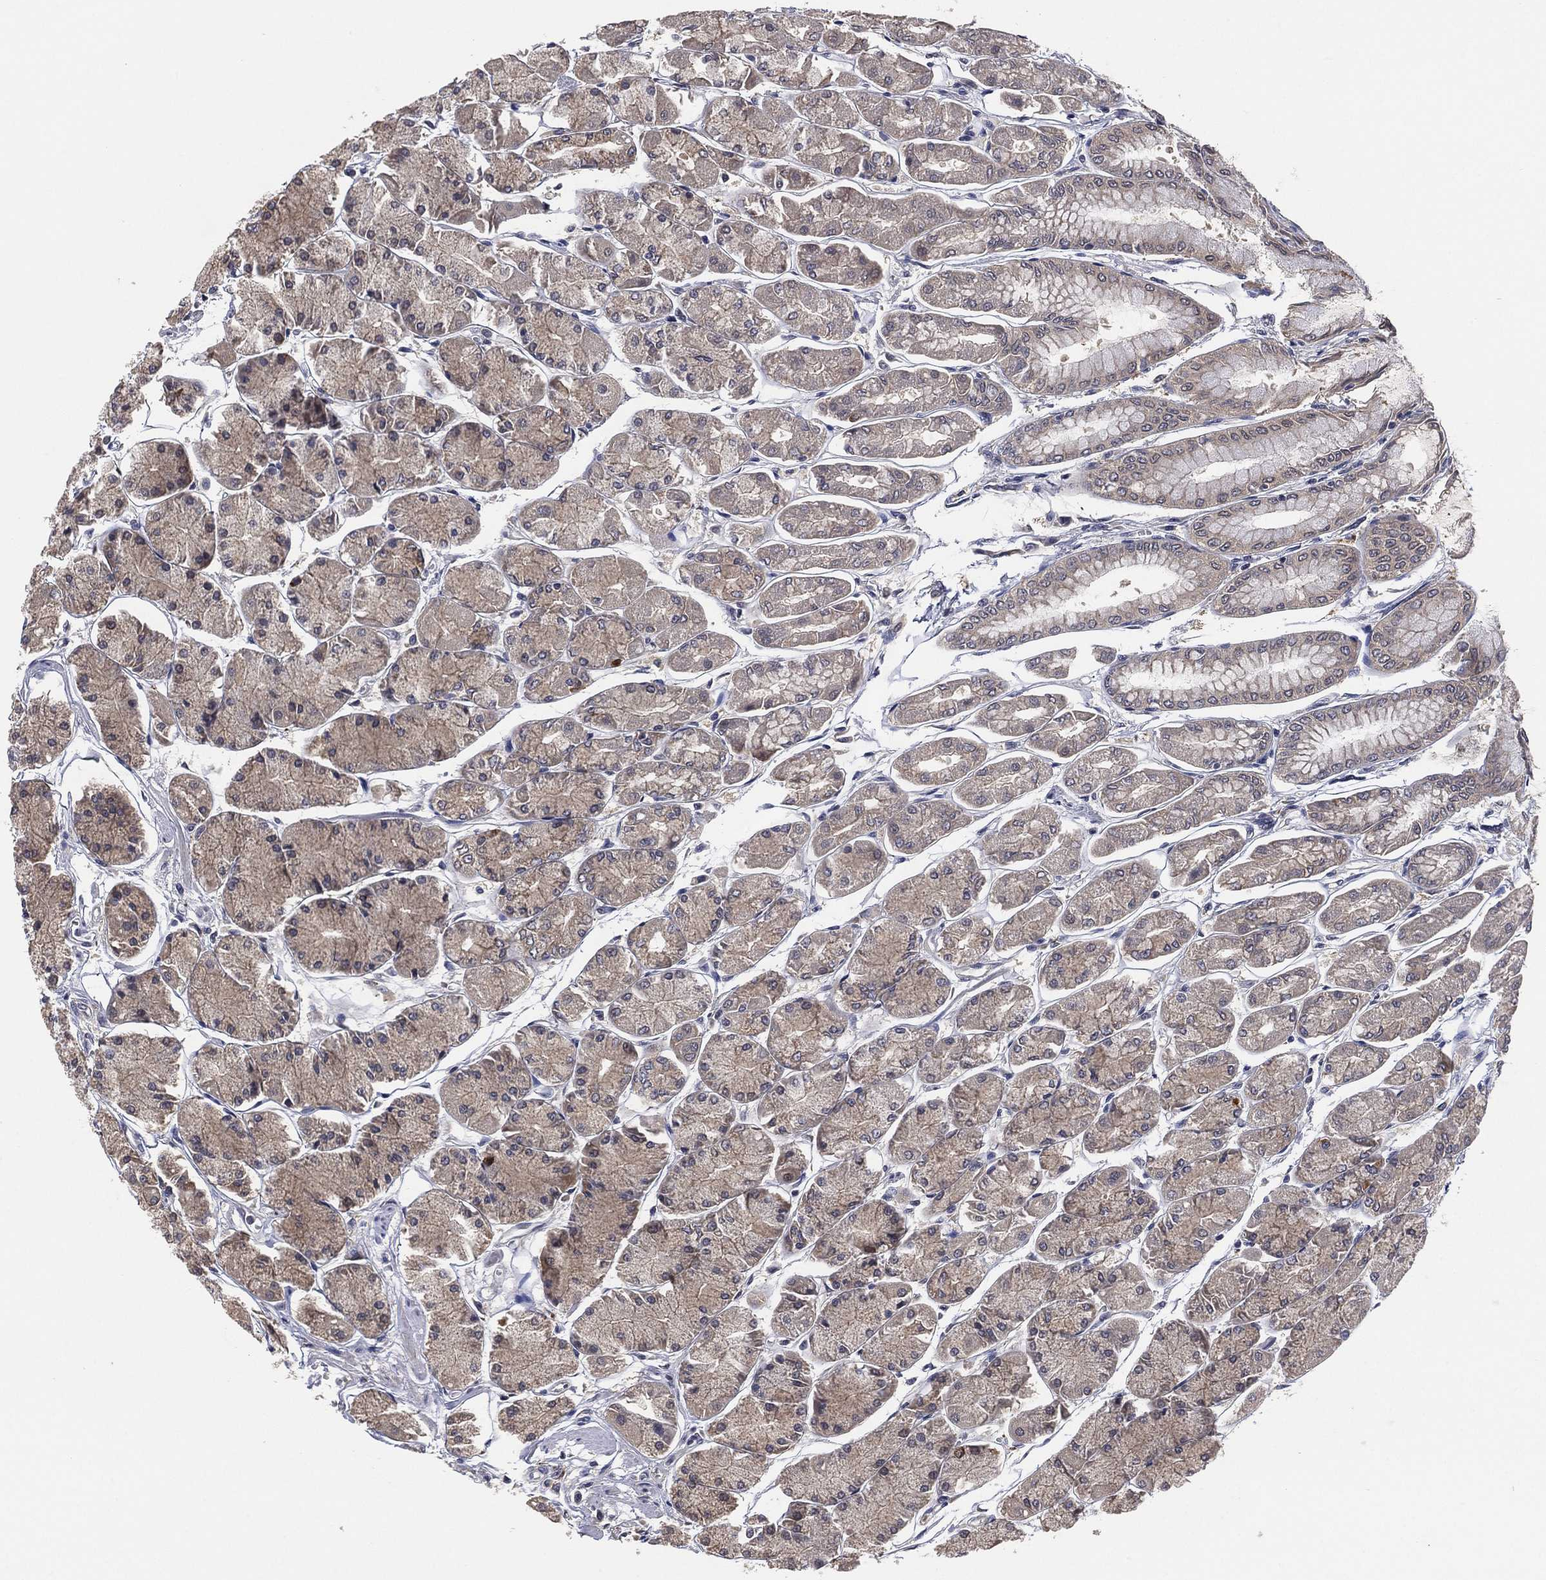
{"staining": {"intensity": "weak", "quantity": "25%-75%", "location": "cytoplasmic/membranous"}, "tissue": "stomach", "cell_type": "Glandular cells", "image_type": "normal", "snomed": [{"axis": "morphology", "description": "Normal tissue, NOS"}, {"axis": "topography", "description": "Stomach, upper"}], "caption": "IHC micrograph of benign stomach stained for a protein (brown), which reveals low levels of weak cytoplasmic/membranous positivity in approximately 25%-75% of glandular cells.", "gene": "SELENOO", "patient": {"sex": "male", "age": 60}}